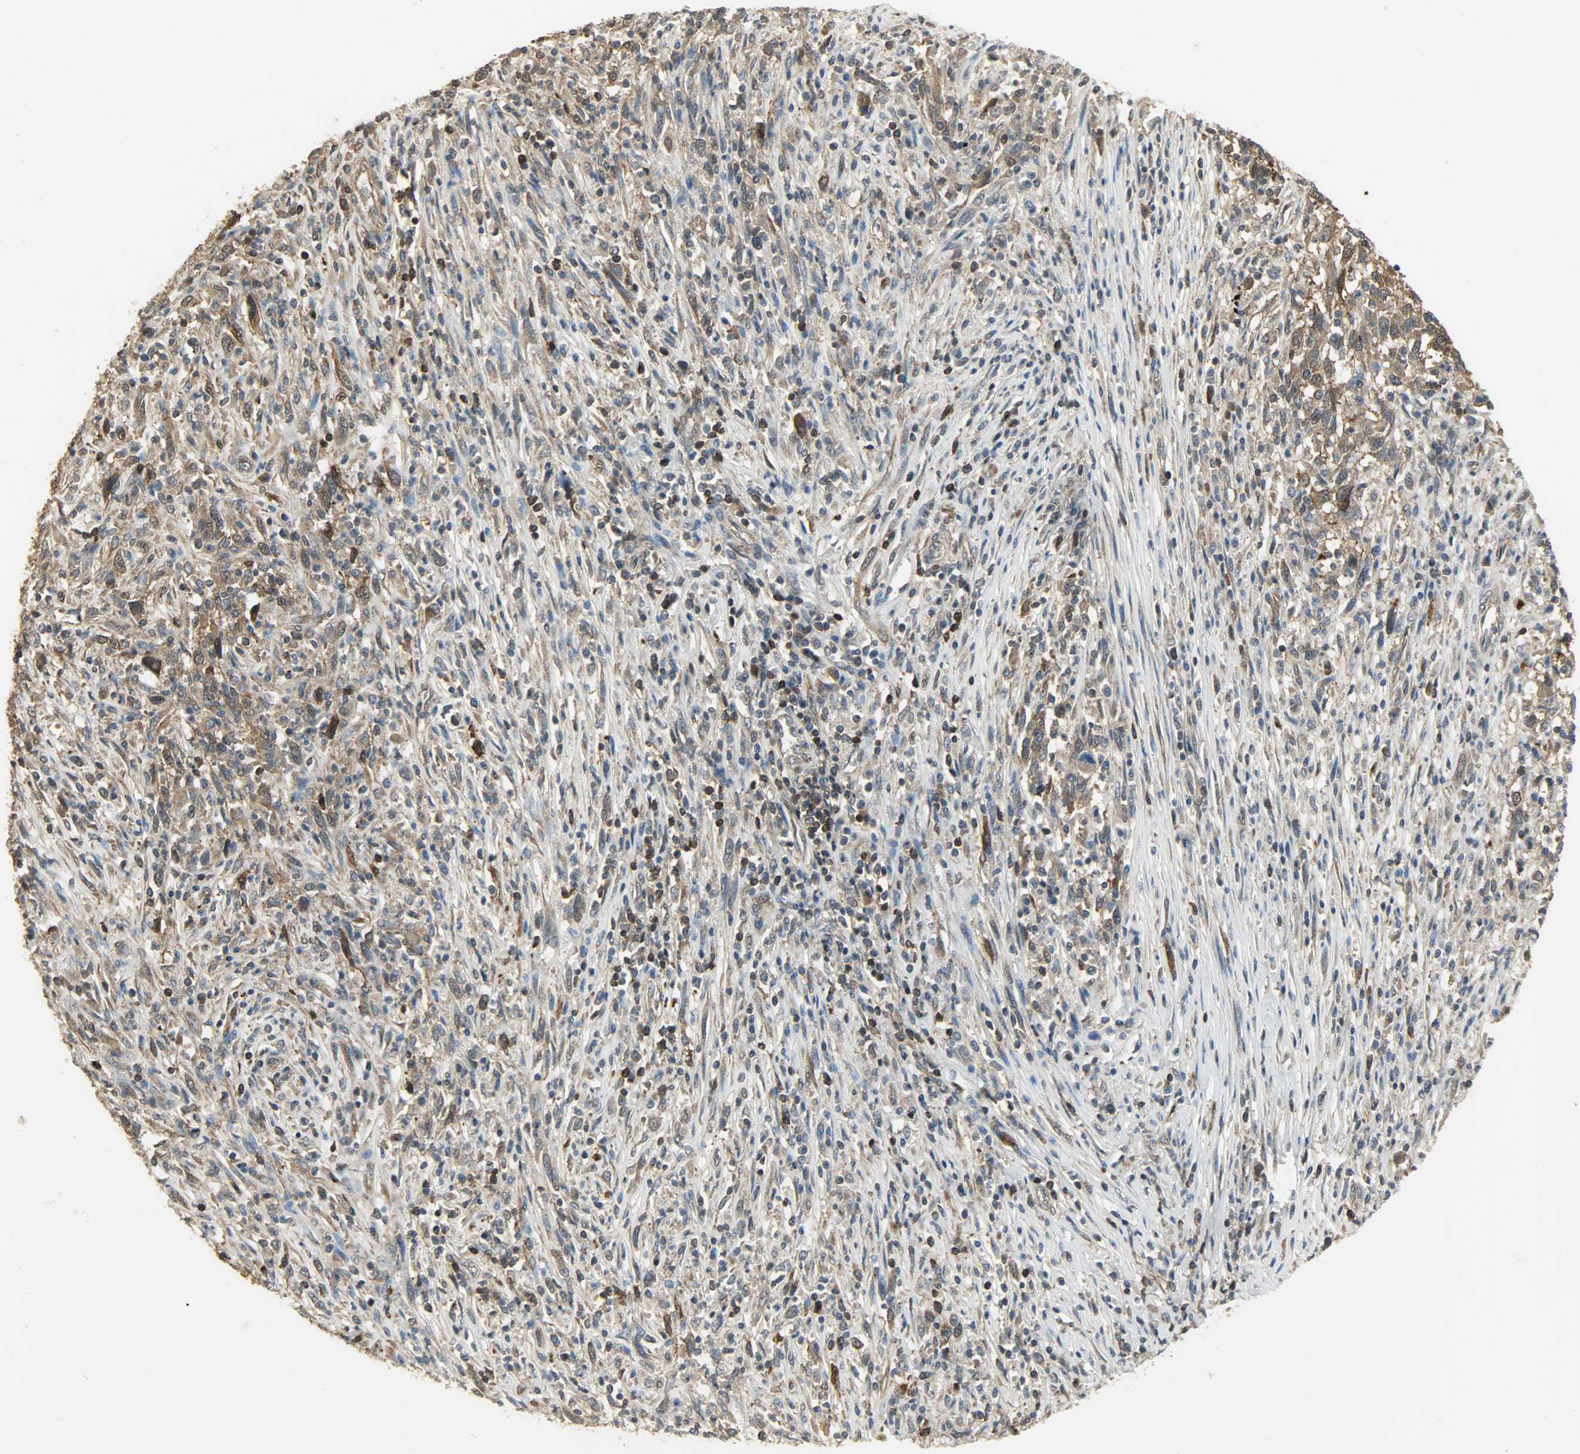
{"staining": {"intensity": "moderate", "quantity": ">75%", "location": "cytoplasmic/membranous"}, "tissue": "melanoma", "cell_type": "Tumor cells", "image_type": "cancer", "snomed": [{"axis": "morphology", "description": "Malignant melanoma, Metastatic site"}, {"axis": "topography", "description": "Lymph node"}], "caption": "Protein expression analysis of malignant melanoma (metastatic site) shows moderate cytoplasmic/membranous positivity in about >75% of tumor cells.", "gene": "LDHB", "patient": {"sex": "male", "age": 61}}